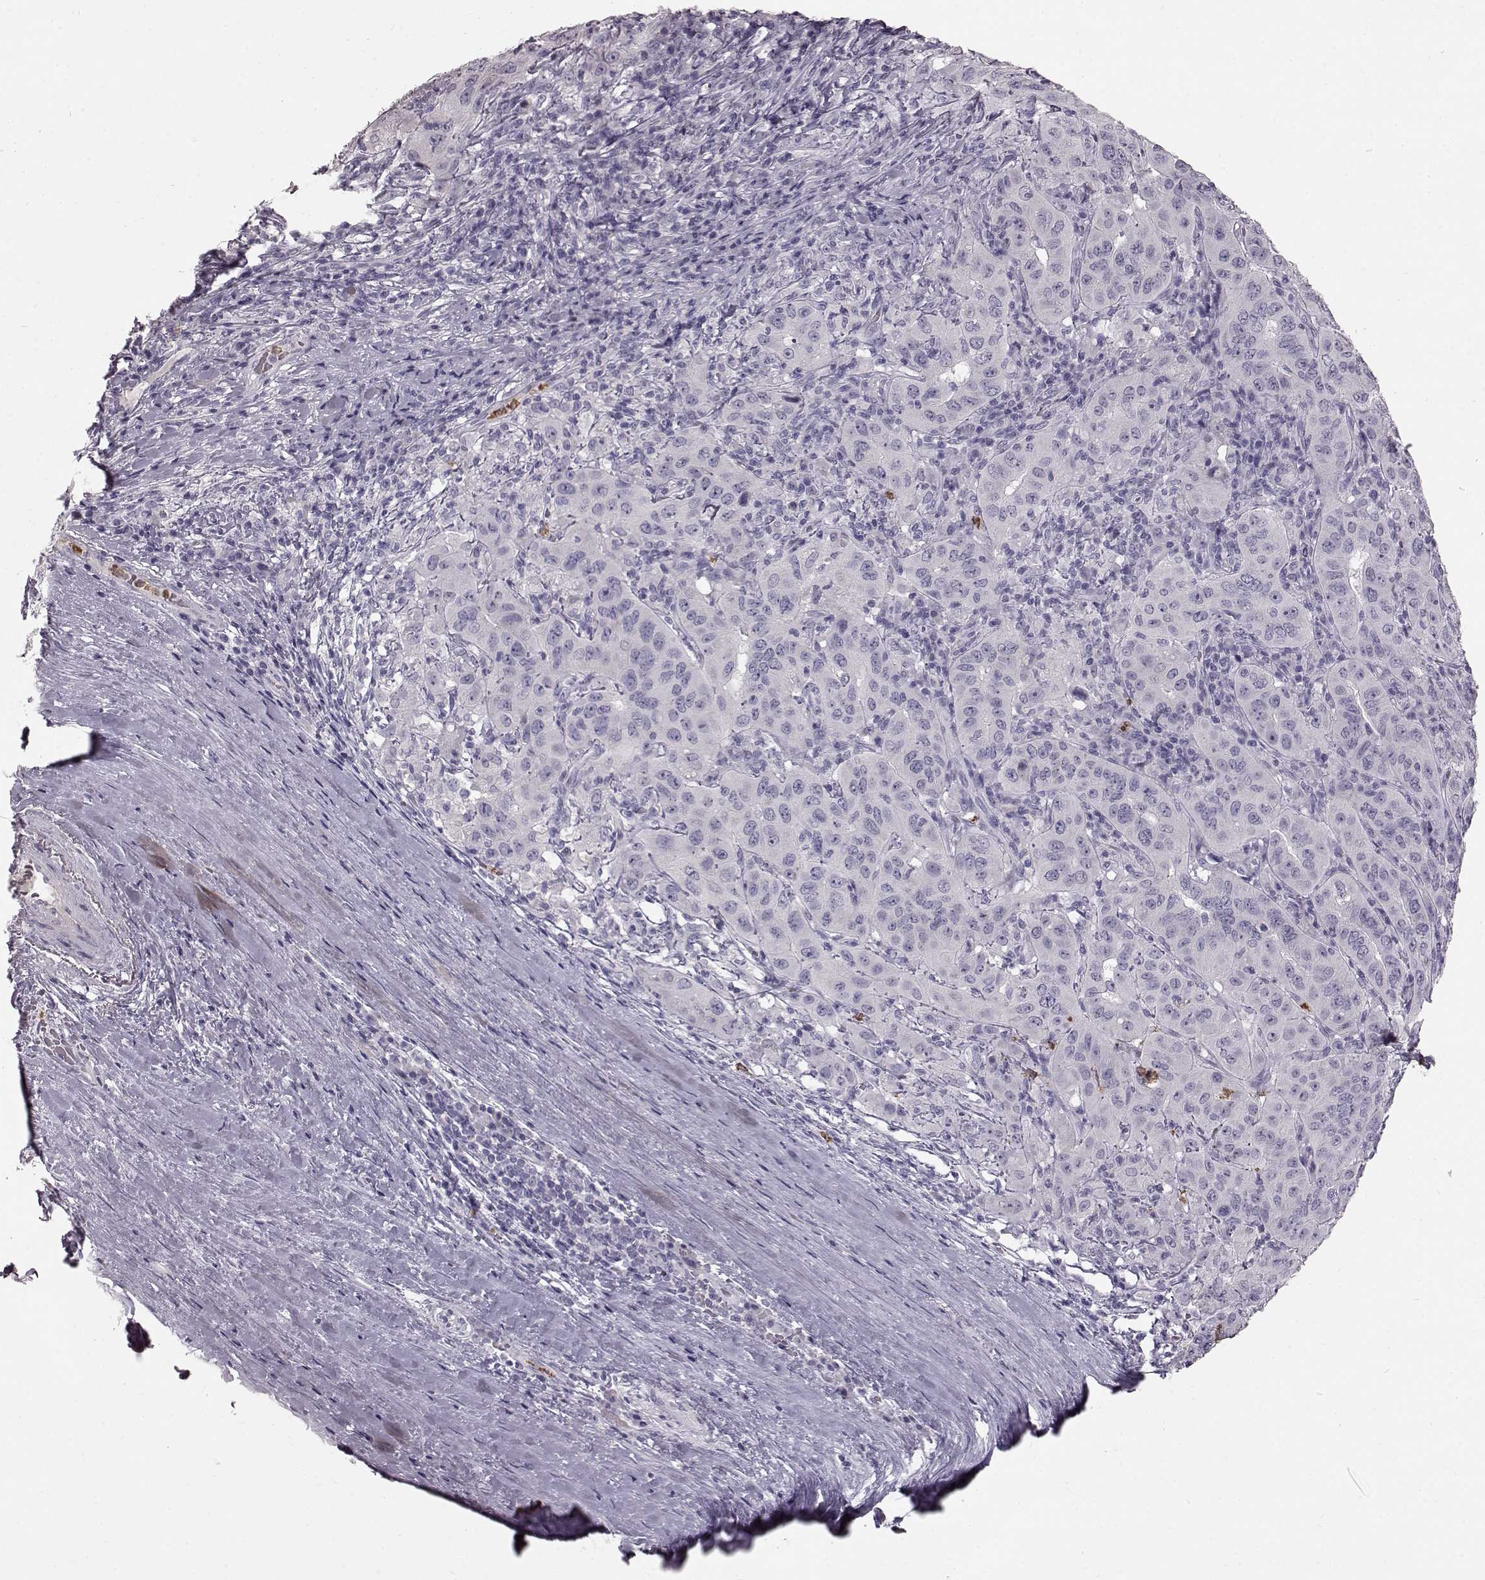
{"staining": {"intensity": "negative", "quantity": "none", "location": "none"}, "tissue": "pancreatic cancer", "cell_type": "Tumor cells", "image_type": "cancer", "snomed": [{"axis": "morphology", "description": "Adenocarcinoma, NOS"}, {"axis": "topography", "description": "Pancreas"}], "caption": "Tumor cells are negative for protein expression in human pancreatic cancer. Nuclei are stained in blue.", "gene": "FUT4", "patient": {"sex": "male", "age": 63}}